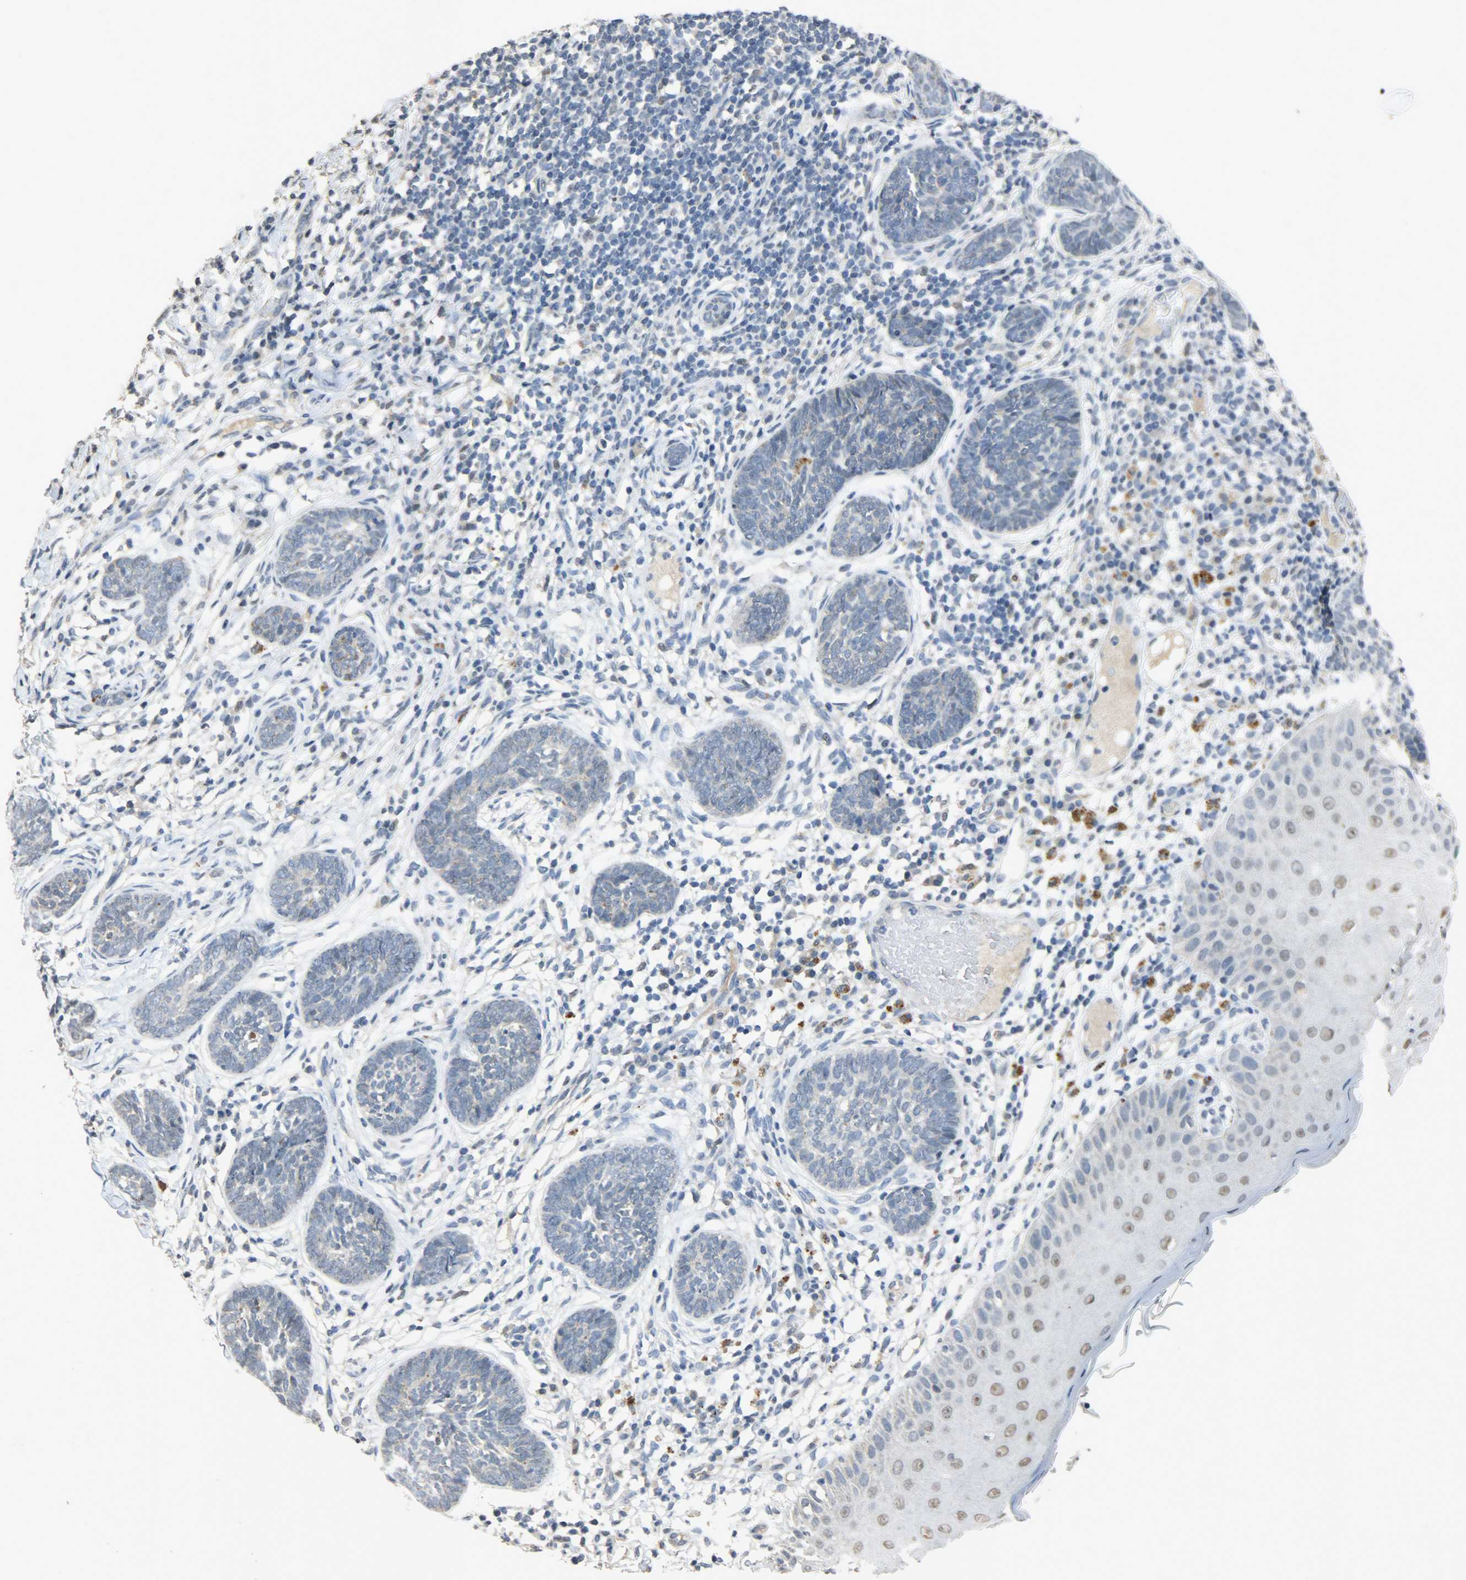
{"staining": {"intensity": "negative", "quantity": "none", "location": "none"}, "tissue": "skin cancer", "cell_type": "Tumor cells", "image_type": "cancer", "snomed": [{"axis": "morphology", "description": "Normal tissue, NOS"}, {"axis": "morphology", "description": "Basal cell carcinoma"}, {"axis": "topography", "description": "Skin"}], "caption": "Protein analysis of skin cancer demonstrates no significant positivity in tumor cells.", "gene": "DNAJB6", "patient": {"sex": "male", "age": 87}}